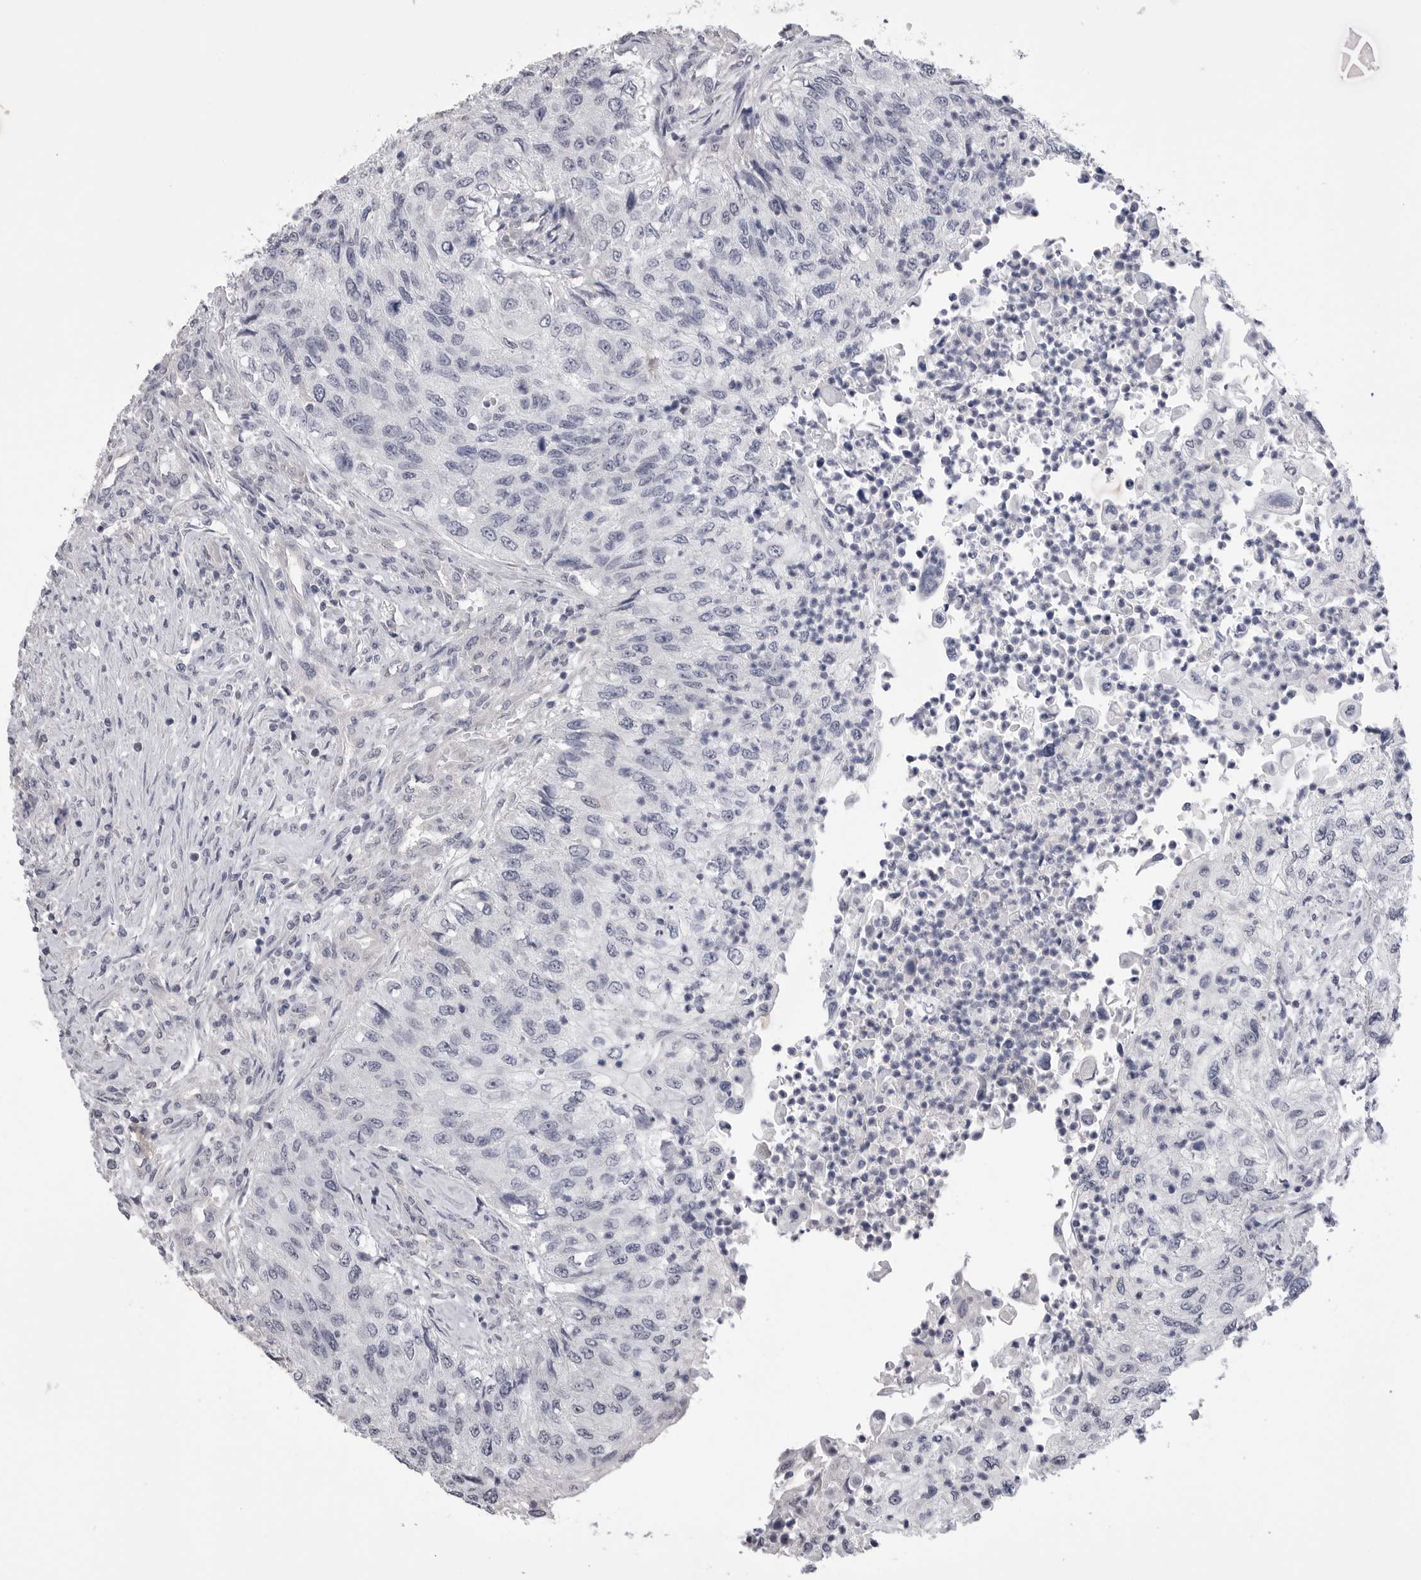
{"staining": {"intensity": "negative", "quantity": "none", "location": "none"}, "tissue": "urothelial cancer", "cell_type": "Tumor cells", "image_type": "cancer", "snomed": [{"axis": "morphology", "description": "Urothelial carcinoma, High grade"}, {"axis": "topography", "description": "Urinary bladder"}], "caption": "This is a histopathology image of immunohistochemistry (IHC) staining of urothelial cancer, which shows no staining in tumor cells. The staining is performed using DAB brown chromogen with nuclei counter-stained in using hematoxylin.", "gene": "DLGAP3", "patient": {"sex": "female", "age": 60}}